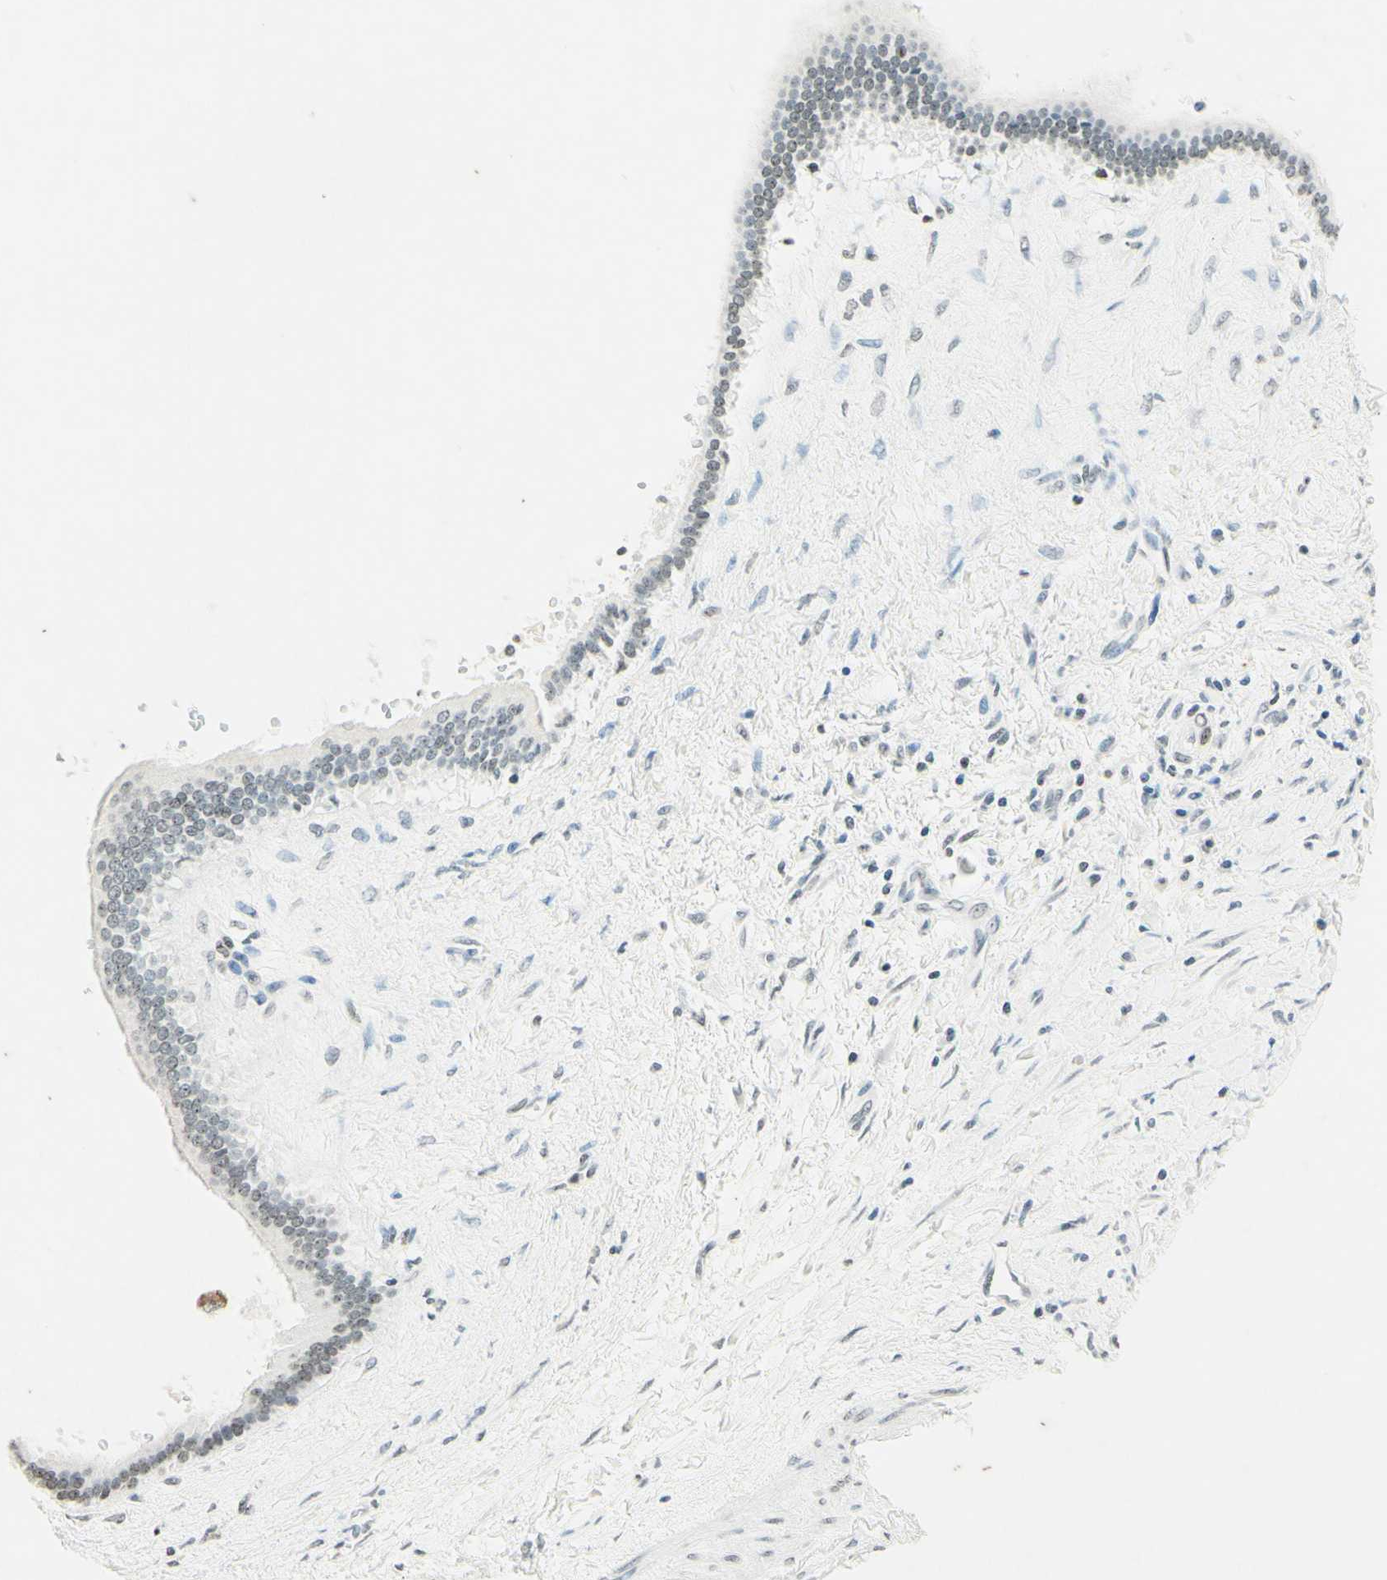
{"staining": {"intensity": "weak", "quantity": "<25%", "location": "nuclear"}, "tissue": "liver cancer", "cell_type": "Tumor cells", "image_type": "cancer", "snomed": [{"axis": "morphology", "description": "Cholangiocarcinoma"}, {"axis": "topography", "description": "Liver"}], "caption": "Tumor cells show no significant protein expression in liver cholangiocarcinoma. (DAB (3,3'-diaminobenzidine) IHC, high magnification).", "gene": "MSH2", "patient": {"sex": "female", "age": 65}}